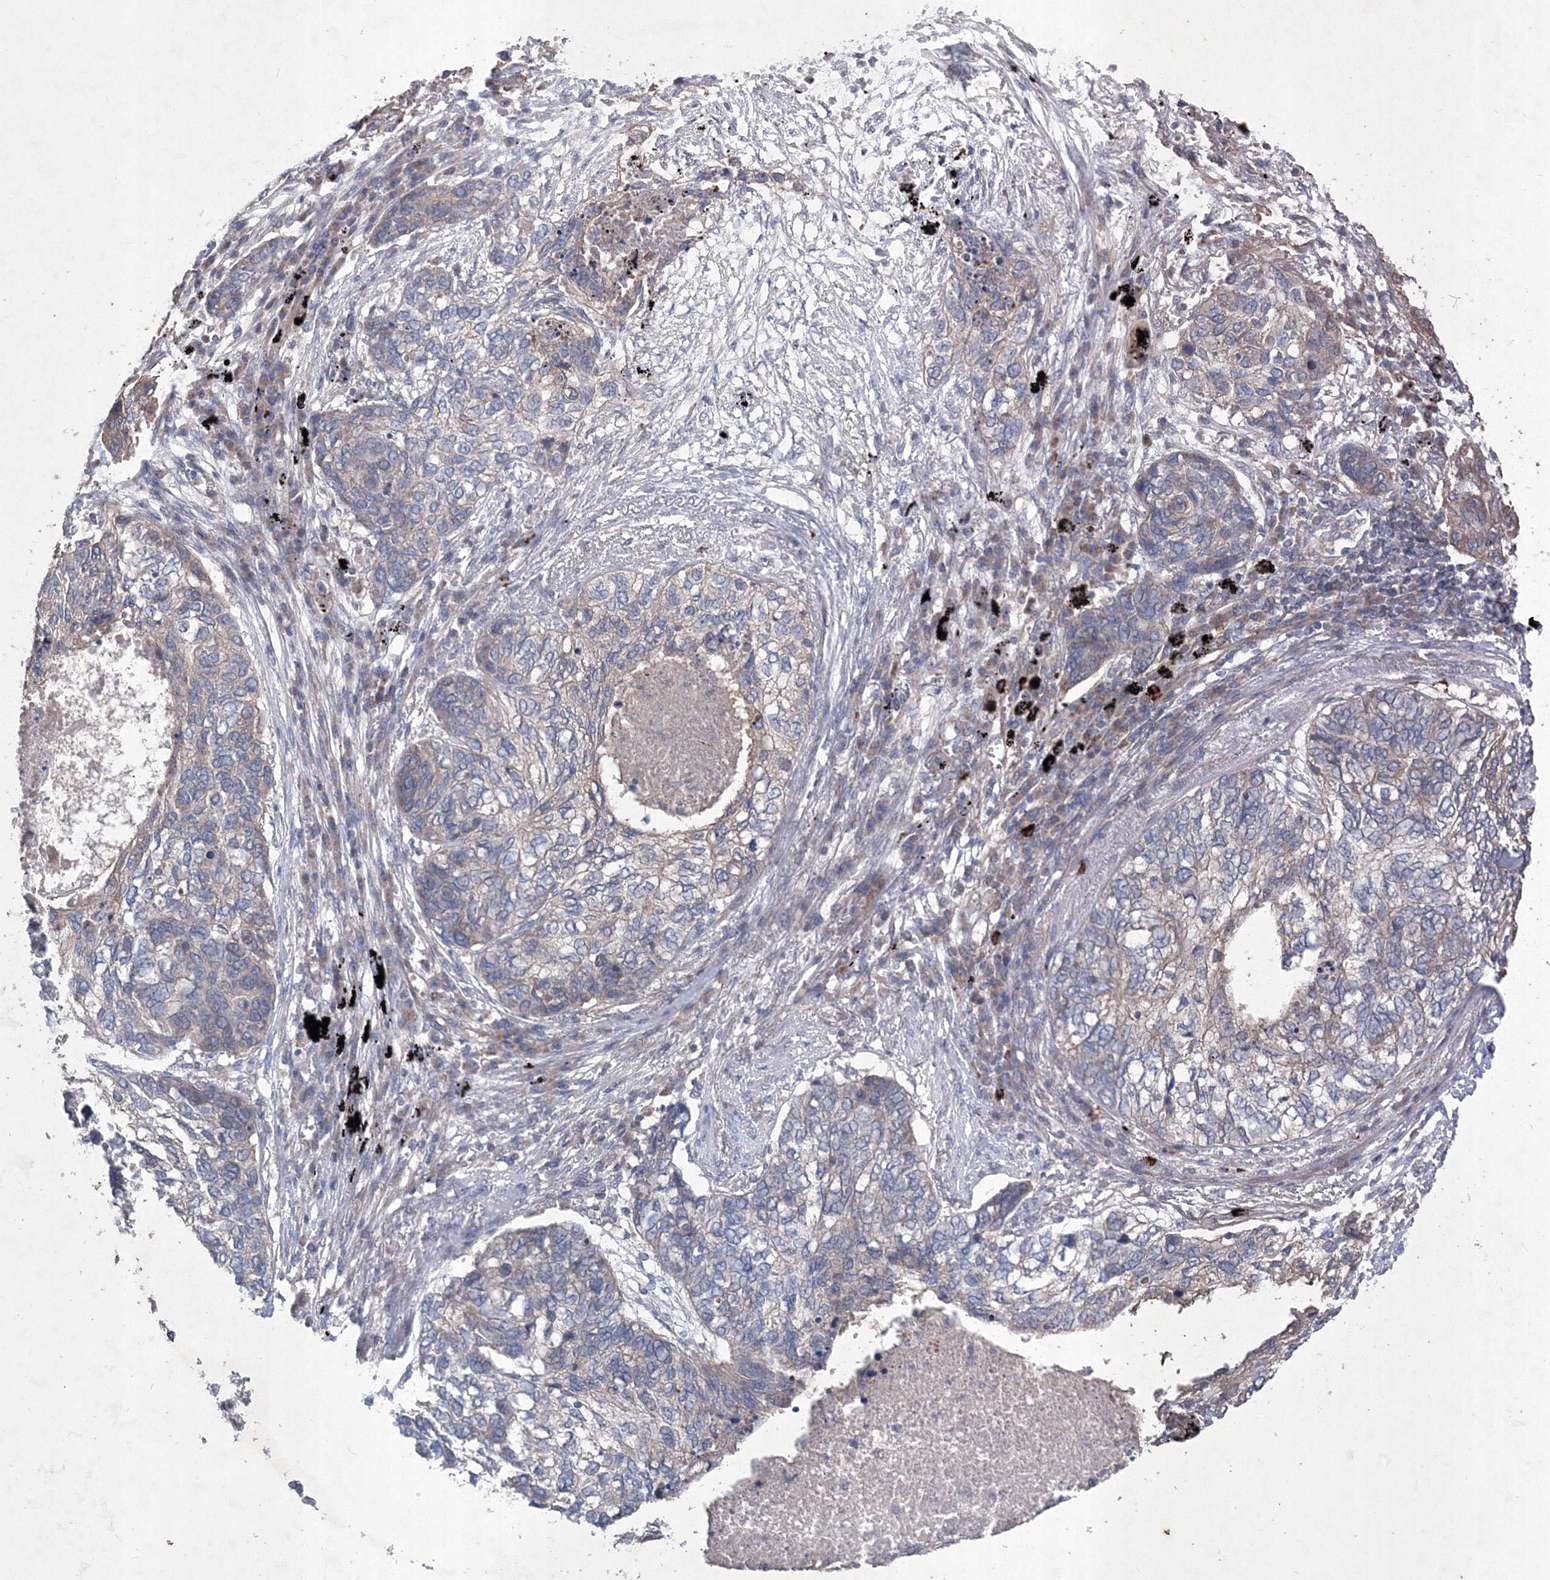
{"staining": {"intensity": "weak", "quantity": "<25%", "location": "cytoplasmic/membranous"}, "tissue": "lung cancer", "cell_type": "Tumor cells", "image_type": "cancer", "snomed": [{"axis": "morphology", "description": "Squamous cell carcinoma, NOS"}, {"axis": "topography", "description": "Lung"}], "caption": "Squamous cell carcinoma (lung) was stained to show a protein in brown. There is no significant positivity in tumor cells.", "gene": "MTRF1L", "patient": {"sex": "female", "age": 63}}